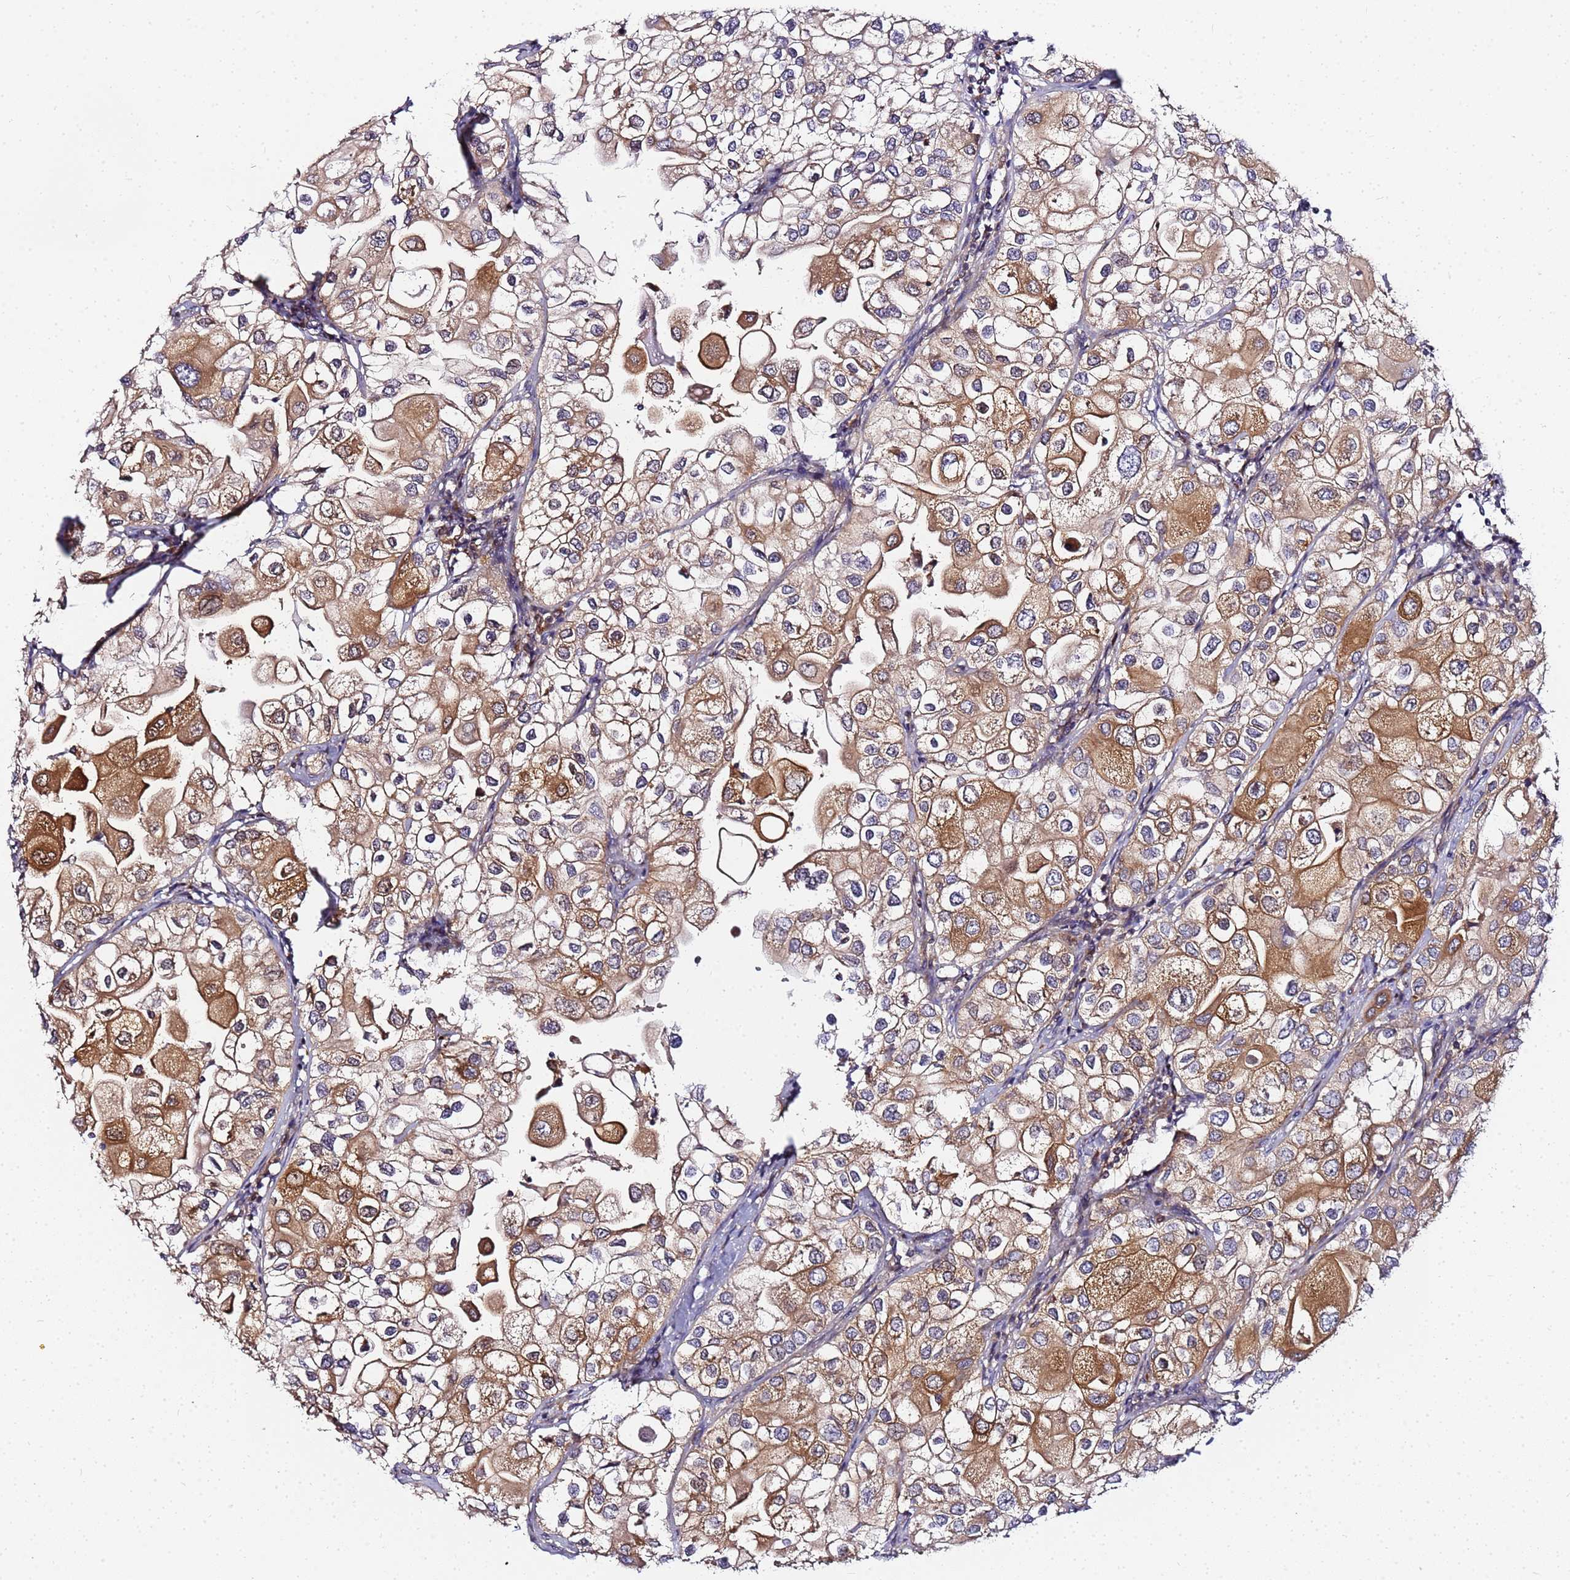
{"staining": {"intensity": "moderate", "quantity": ">75%", "location": "cytoplasmic/membranous"}, "tissue": "urothelial cancer", "cell_type": "Tumor cells", "image_type": "cancer", "snomed": [{"axis": "morphology", "description": "Urothelial carcinoma, High grade"}, {"axis": "topography", "description": "Urinary bladder"}], "caption": "This is an image of IHC staining of urothelial cancer, which shows moderate positivity in the cytoplasmic/membranous of tumor cells.", "gene": "CHM", "patient": {"sex": "male", "age": 64}}